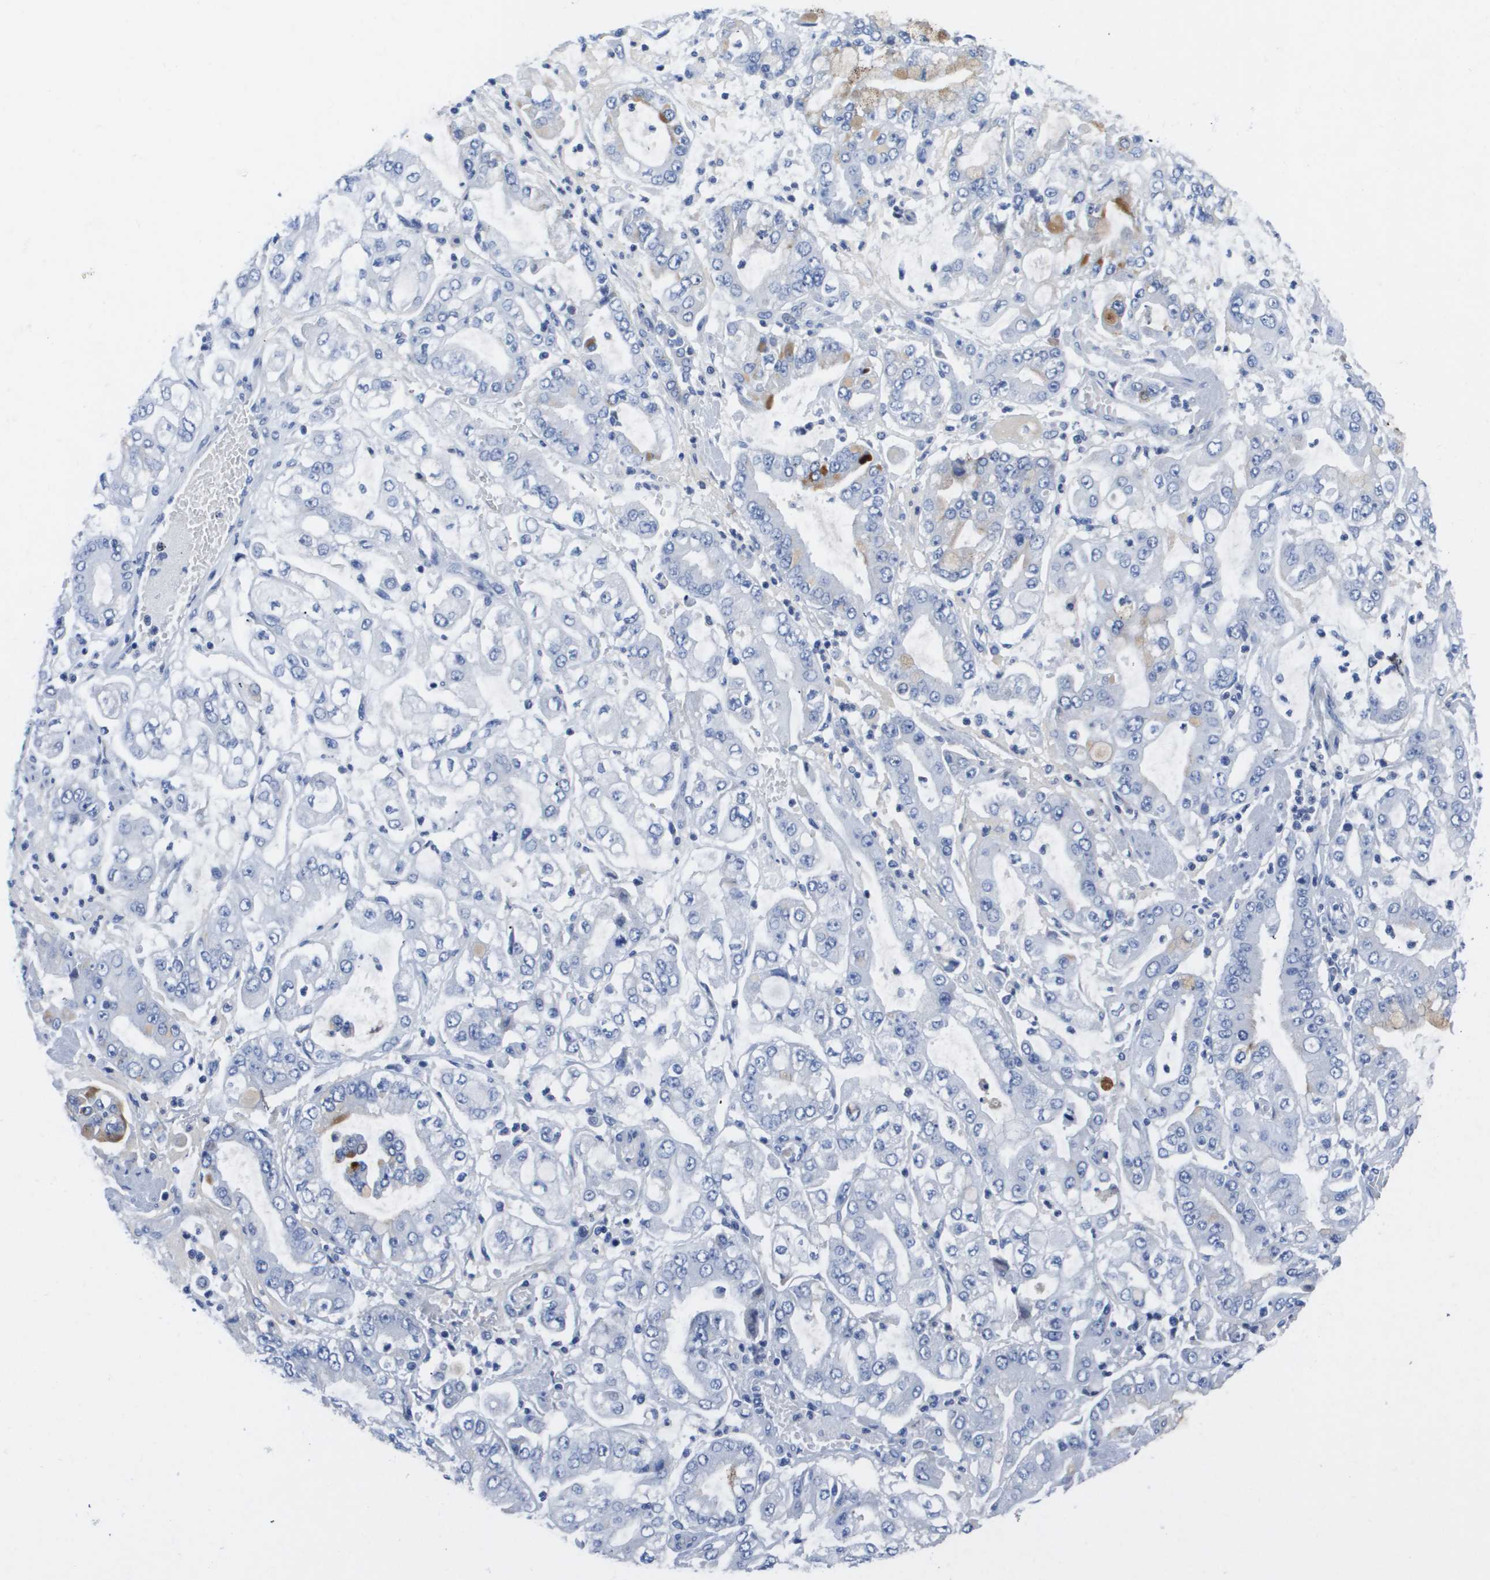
{"staining": {"intensity": "moderate", "quantity": "<25%", "location": "cytoplasmic/membranous"}, "tissue": "stomach cancer", "cell_type": "Tumor cells", "image_type": "cancer", "snomed": [{"axis": "morphology", "description": "Adenocarcinoma, NOS"}, {"axis": "topography", "description": "Stomach"}], "caption": "Moderate cytoplasmic/membranous staining for a protein is appreciated in about <25% of tumor cells of adenocarcinoma (stomach) using immunohistochemistry (IHC).", "gene": "MS4A1", "patient": {"sex": "male", "age": 76}}